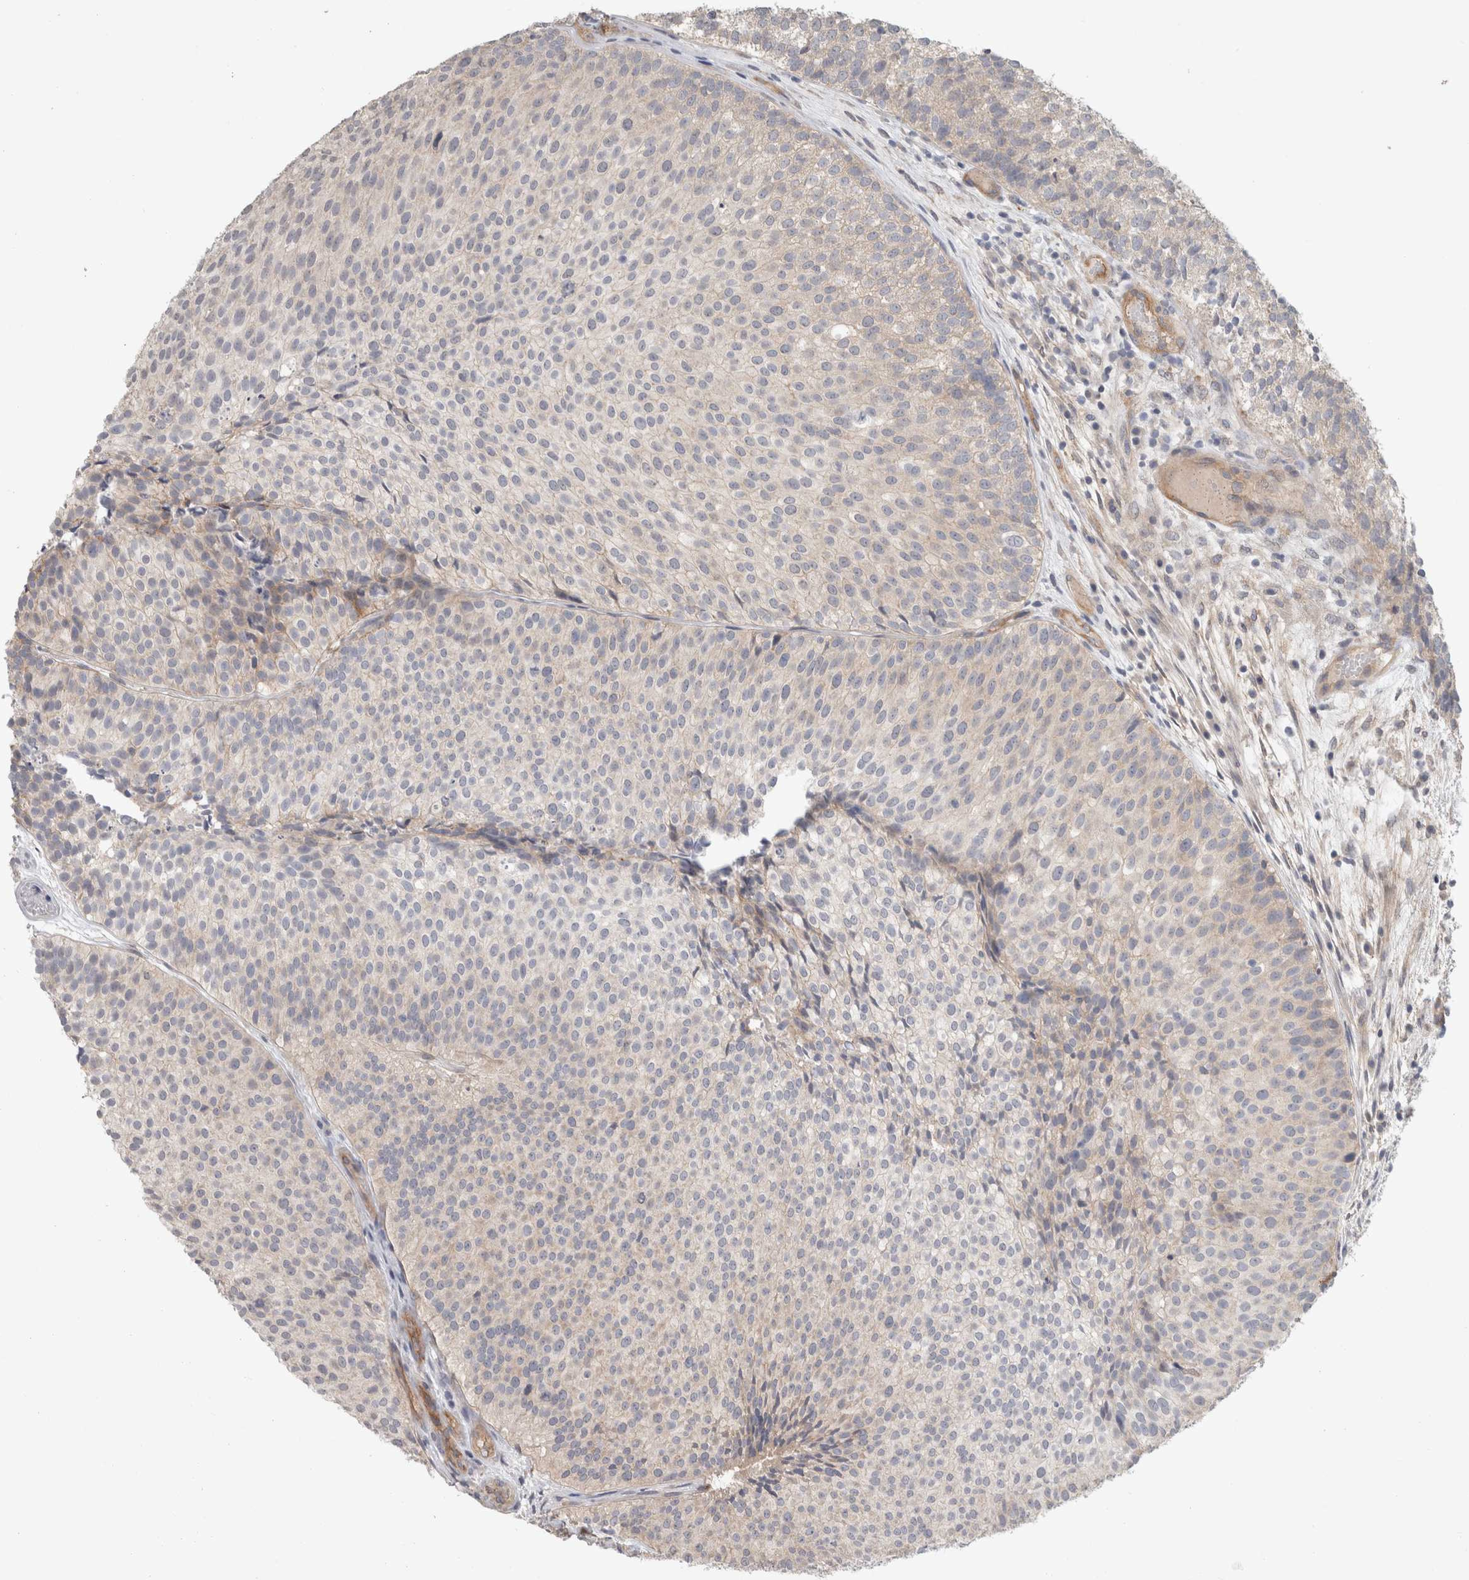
{"staining": {"intensity": "weak", "quantity": "<25%", "location": "cytoplasmic/membranous"}, "tissue": "urothelial cancer", "cell_type": "Tumor cells", "image_type": "cancer", "snomed": [{"axis": "morphology", "description": "Urothelial carcinoma, Low grade"}, {"axis": "topography", "description": "Urinary bladder"}], "caption": "A micrograph of human urothelial cancer is negative for staining in tumor cells.", "gene": "RASAL2", "patient": {"sex": "male", "age": 86}}